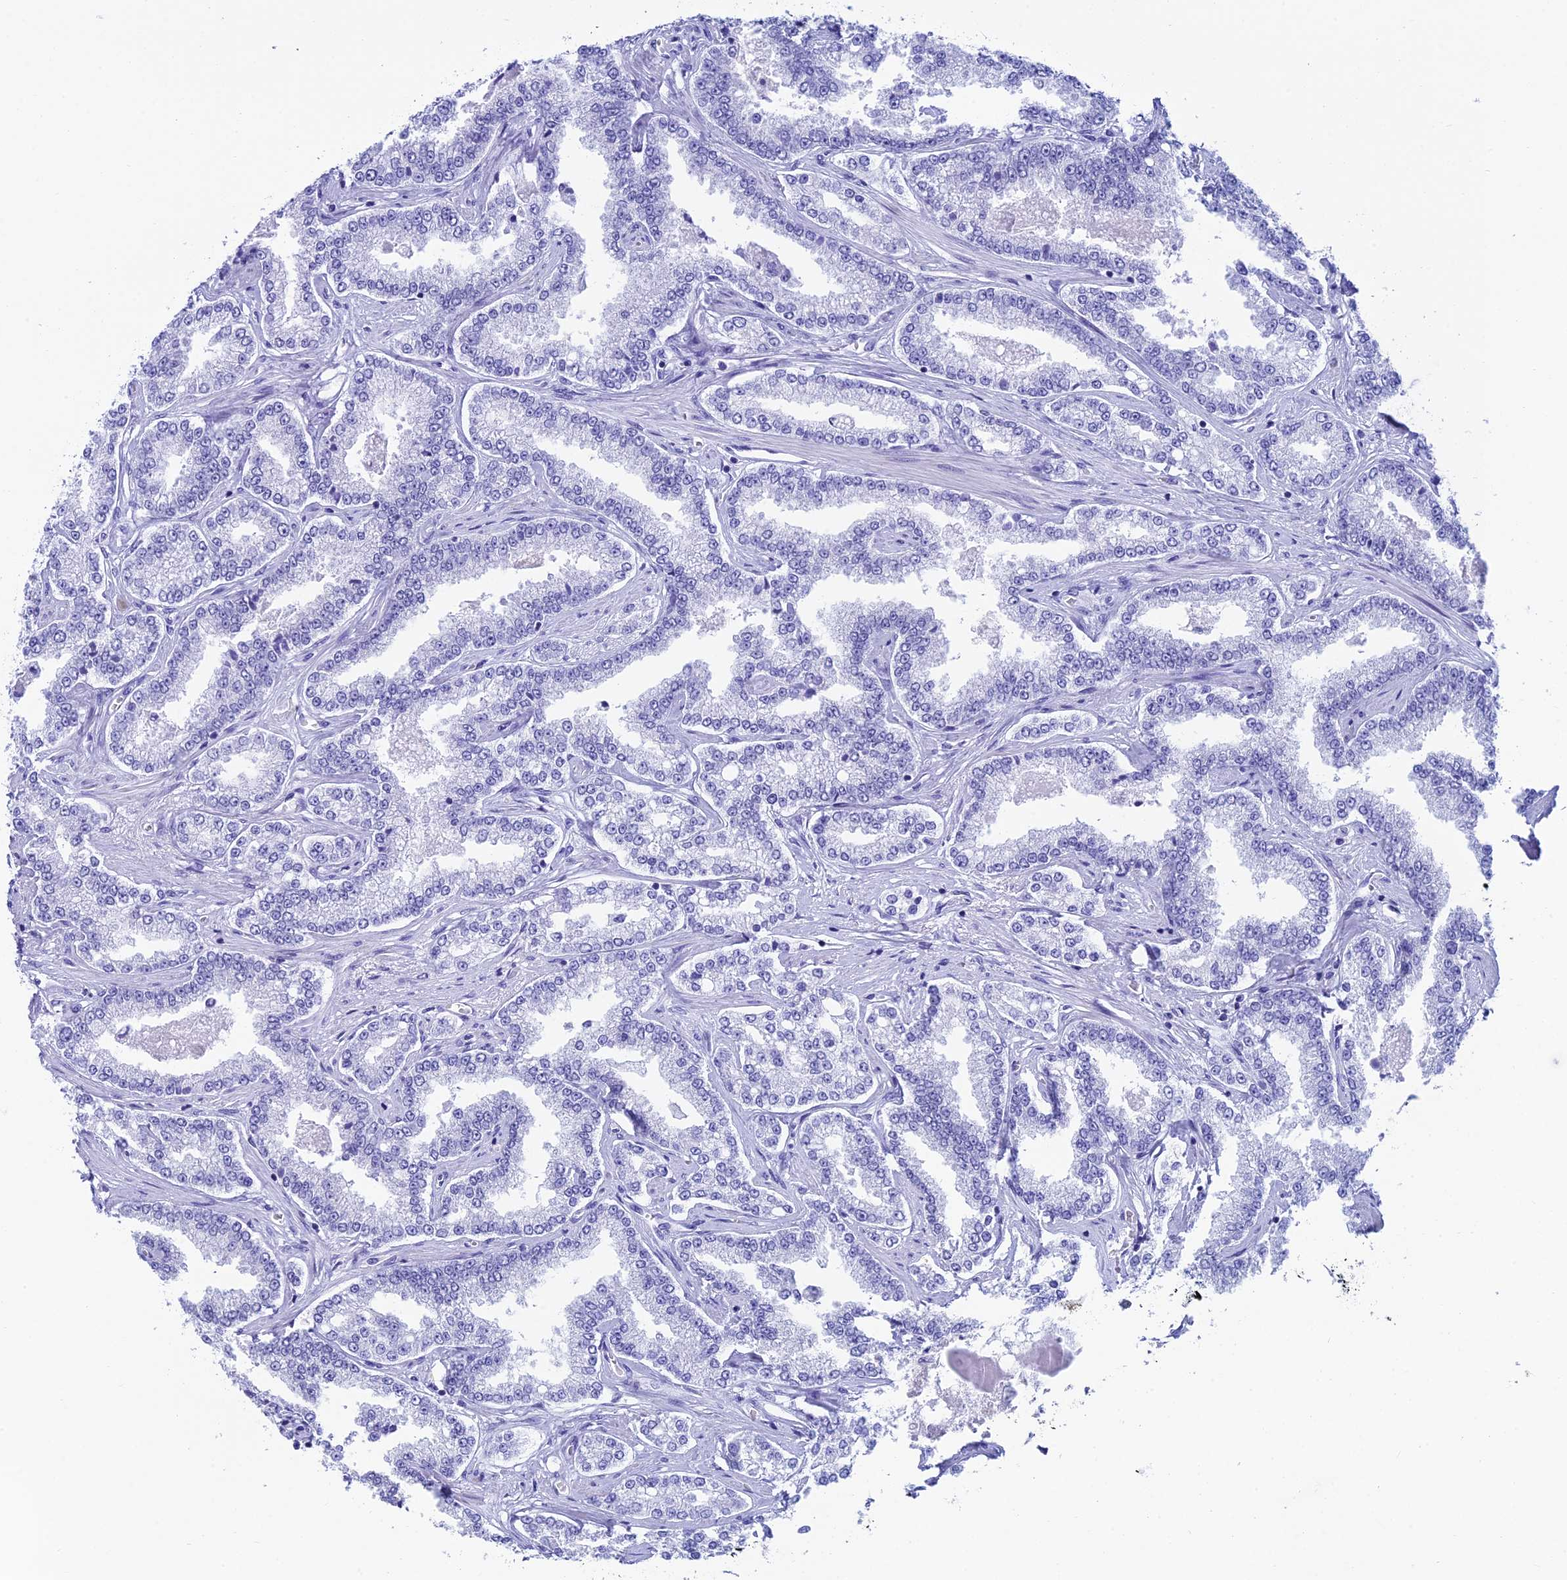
{"staining": {"intensity": "negative", "quantity": "none", "location": "none"}, "tissue": "prostate cancer", "cell_type": "Tumor cells", "image_type": "cancer", "snomed": [{"axis": "morphology", "description": "Normal tissue, NOS"}, {"axis": "morphology", "description": "Adenocarcinoma, High grade"}, {"axis": "topography", "description": "Prostate"}], "caption": "Immunohistochemistry photomicrograph of prostate adenocarcinoma (high-grade) stained for a protein (brown), which exhibits no staining in tumor cells.", "gene": "REEP4", "patient": {"sex": "male", "age": 83}}